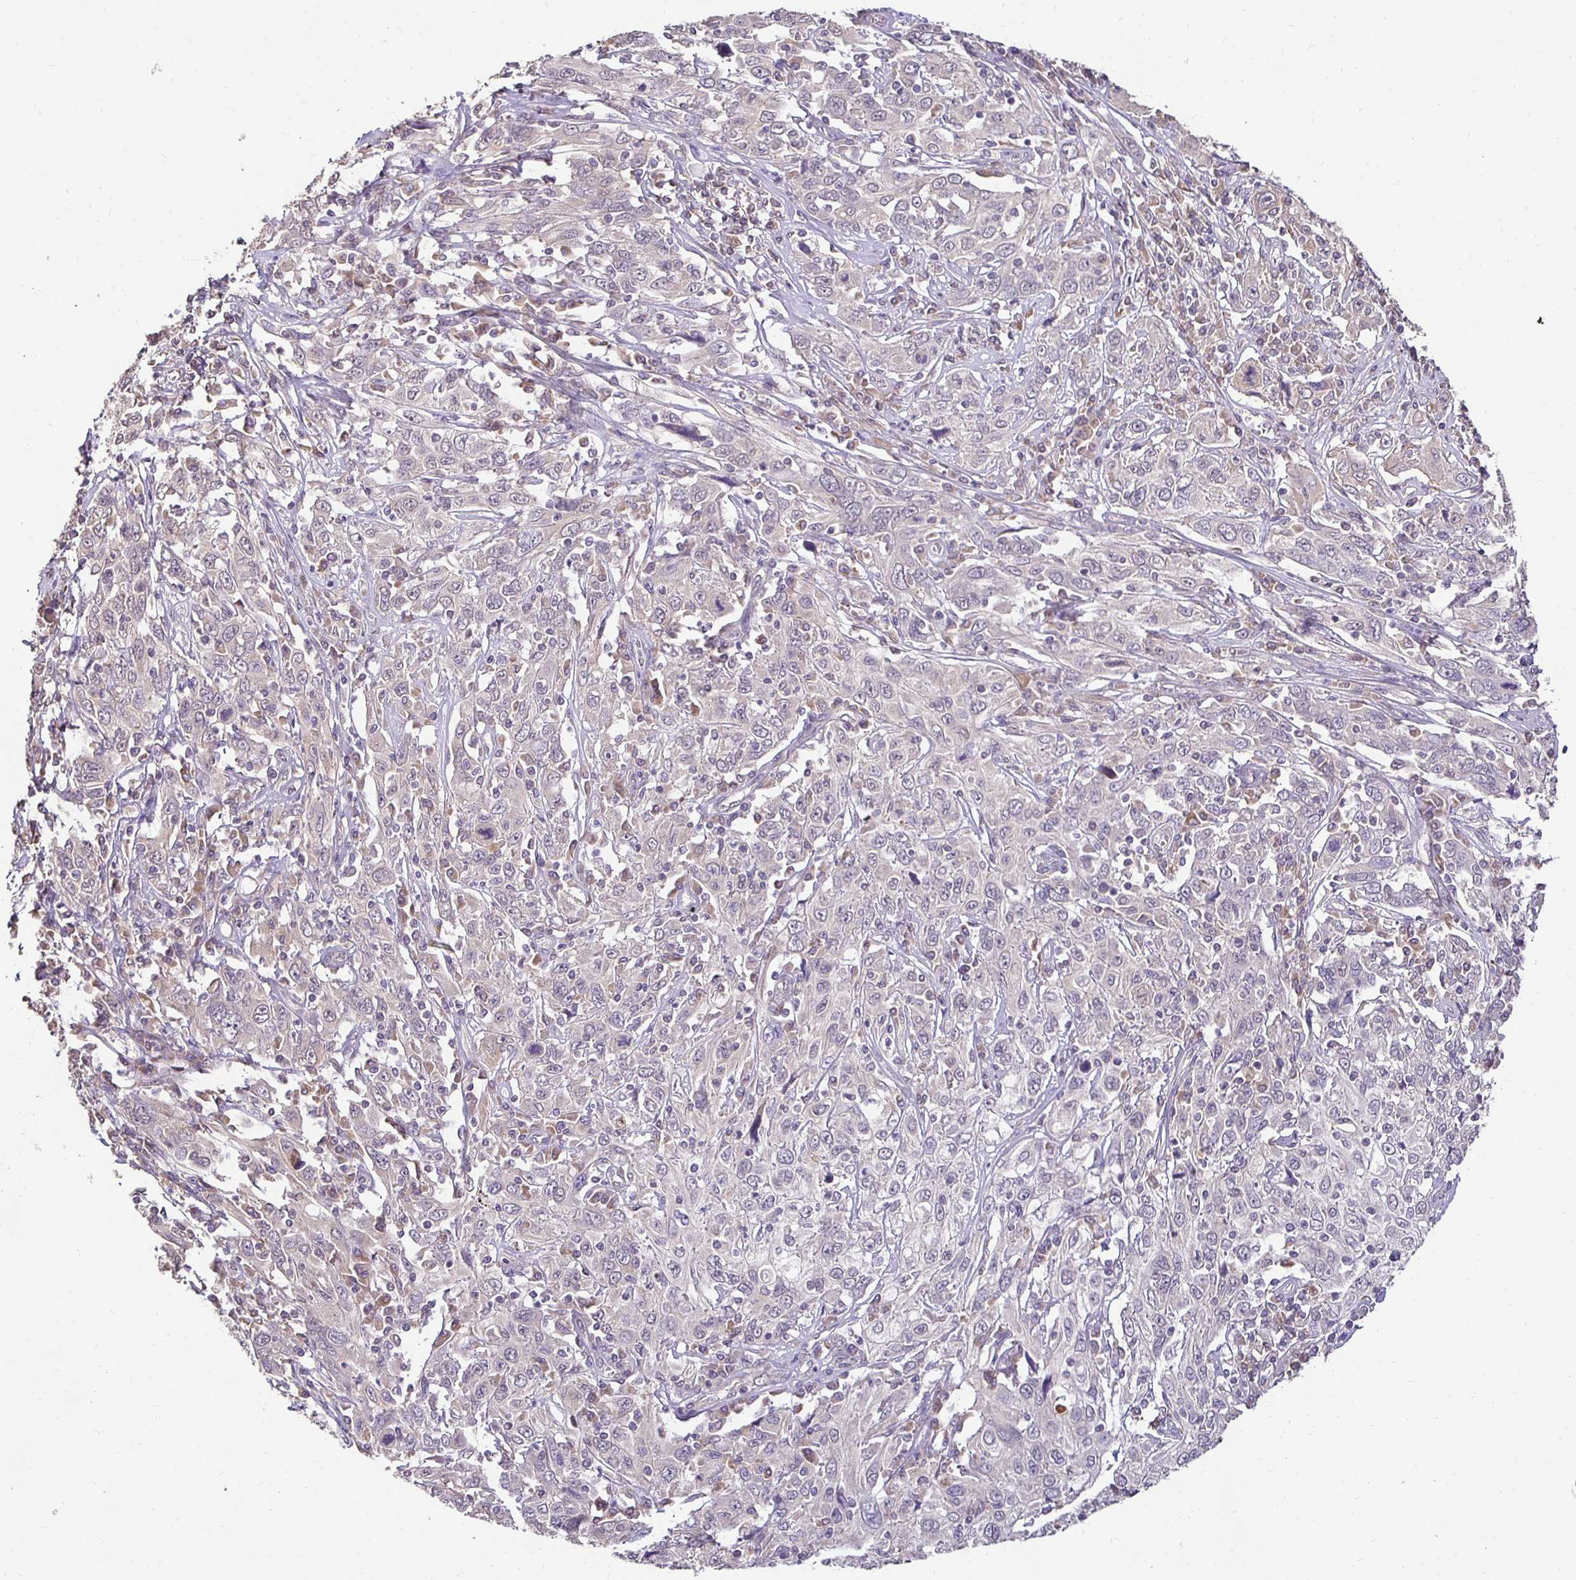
{"staining": {"intensity": "negative", "quantity": "none", "location": "none"}, "tissue": "cervical cancer", "cell_type": "Tumor cells", "image_type": "cancer", "snomed": [{"axis": "morphology", "description": "Squamous cell carcinoma, NOS"}, {"axis": "topography", "description": "Cervix"}], "caption": "High magnification brightfield microscopy of cervical cancer stained with DAB (3,3'-diaminobenzidine) (brown) and counterstained with hematoxylin (blue): tumor cells show no significant staining.", "gene": "RHEBL1", "patient": {"sex": "female", "age": 46}}